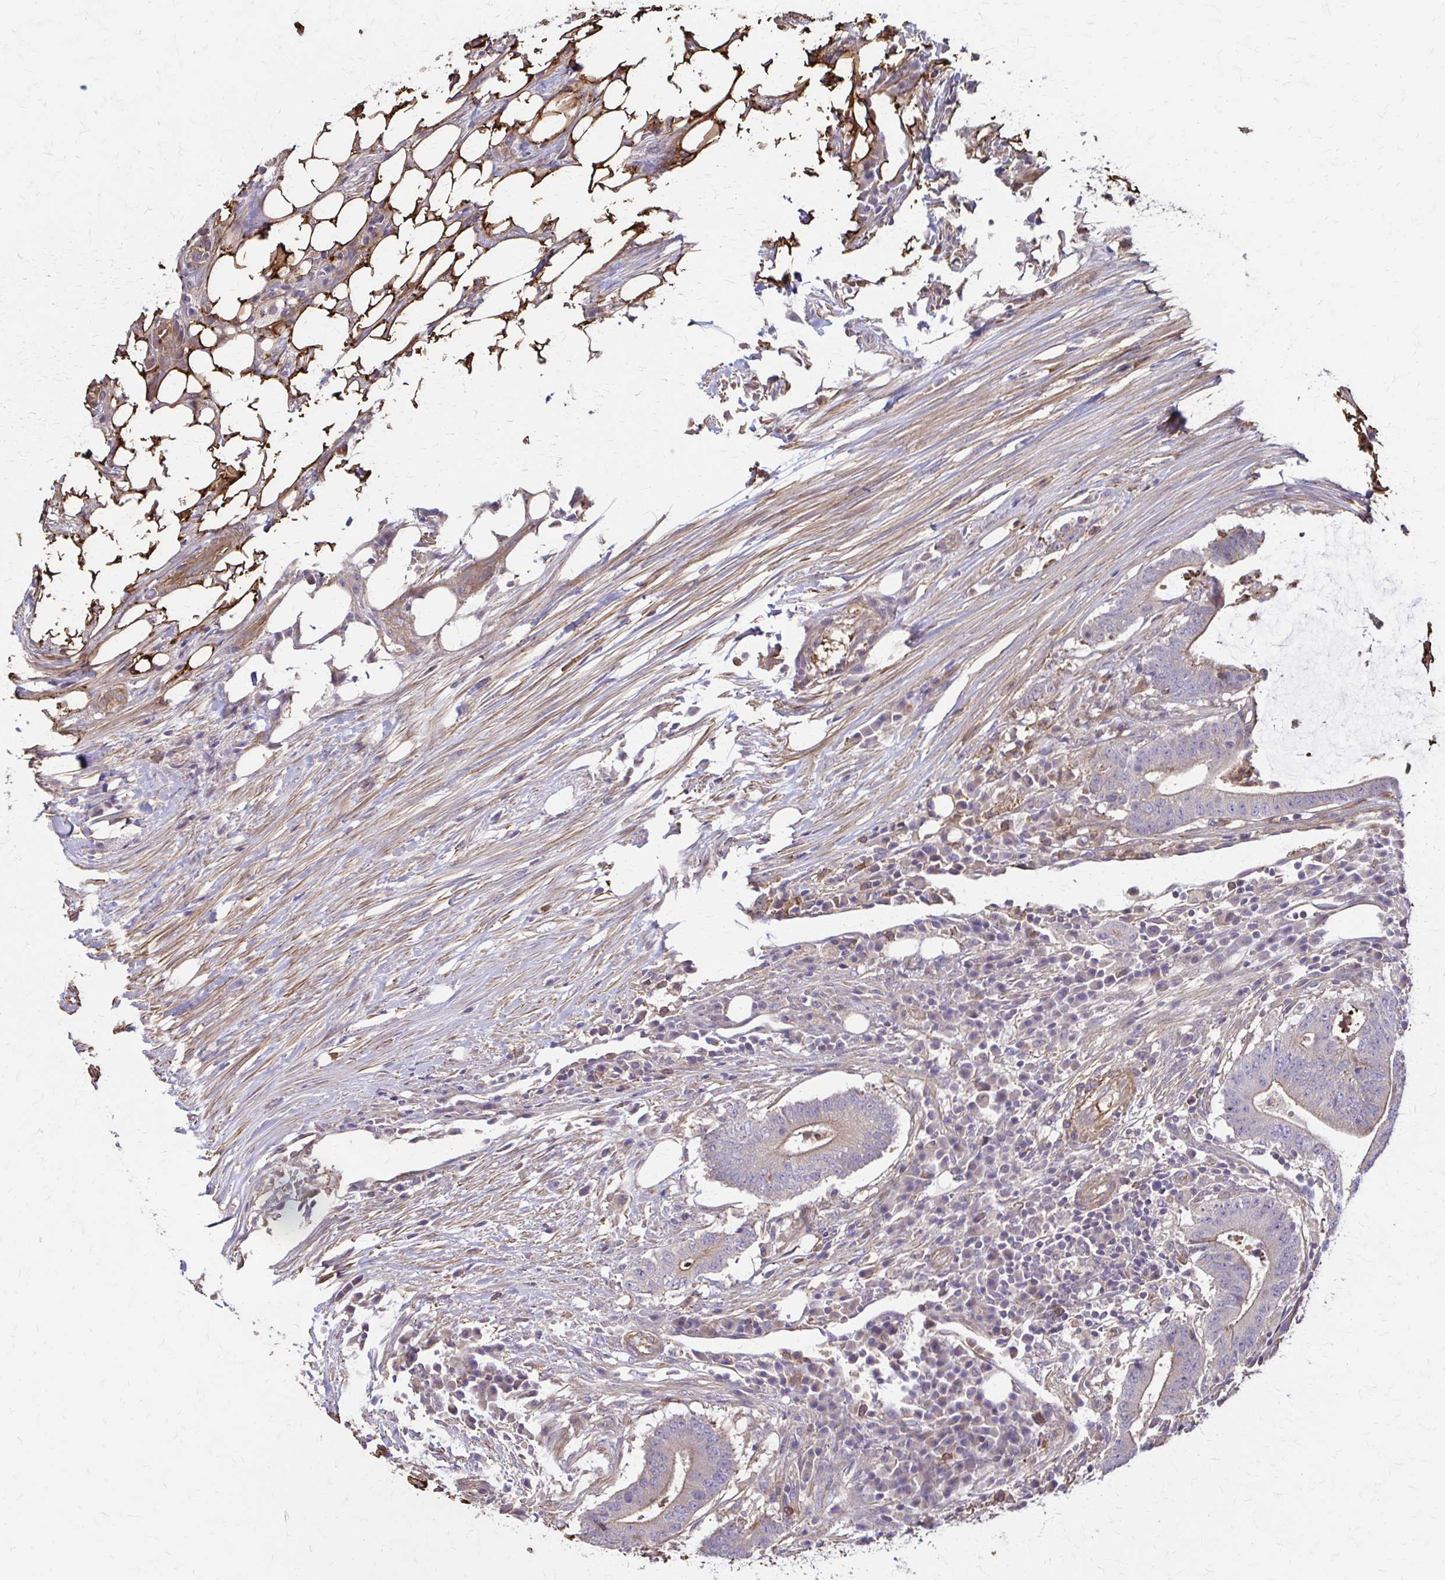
{"staining": {"intensity": "weak", "quantity": "25%-75%", "location": "cytoplasmic/membranous"}, "tissue": "colorectal cancer", "cell_type": "Tumor cells", "image_type": "cancer", "snomed": [{"axis": "morphology", "description": "Adenocarcinoma, NOS"}, {"axis": "topography", "description": "Colon"}], "caption": "Immunohistochemical staining of human colorectal cancer demonstrates low levels of weak cytoplasmic/membranous expression in about 25%-75% of tumor cells. The staining is performed using DAB brown chromogen to label protein expression. The nuclei are counter-stained blue using hematoxylin.", "gene": "DSP", "patient": {"sex": "female", "age": 43}}